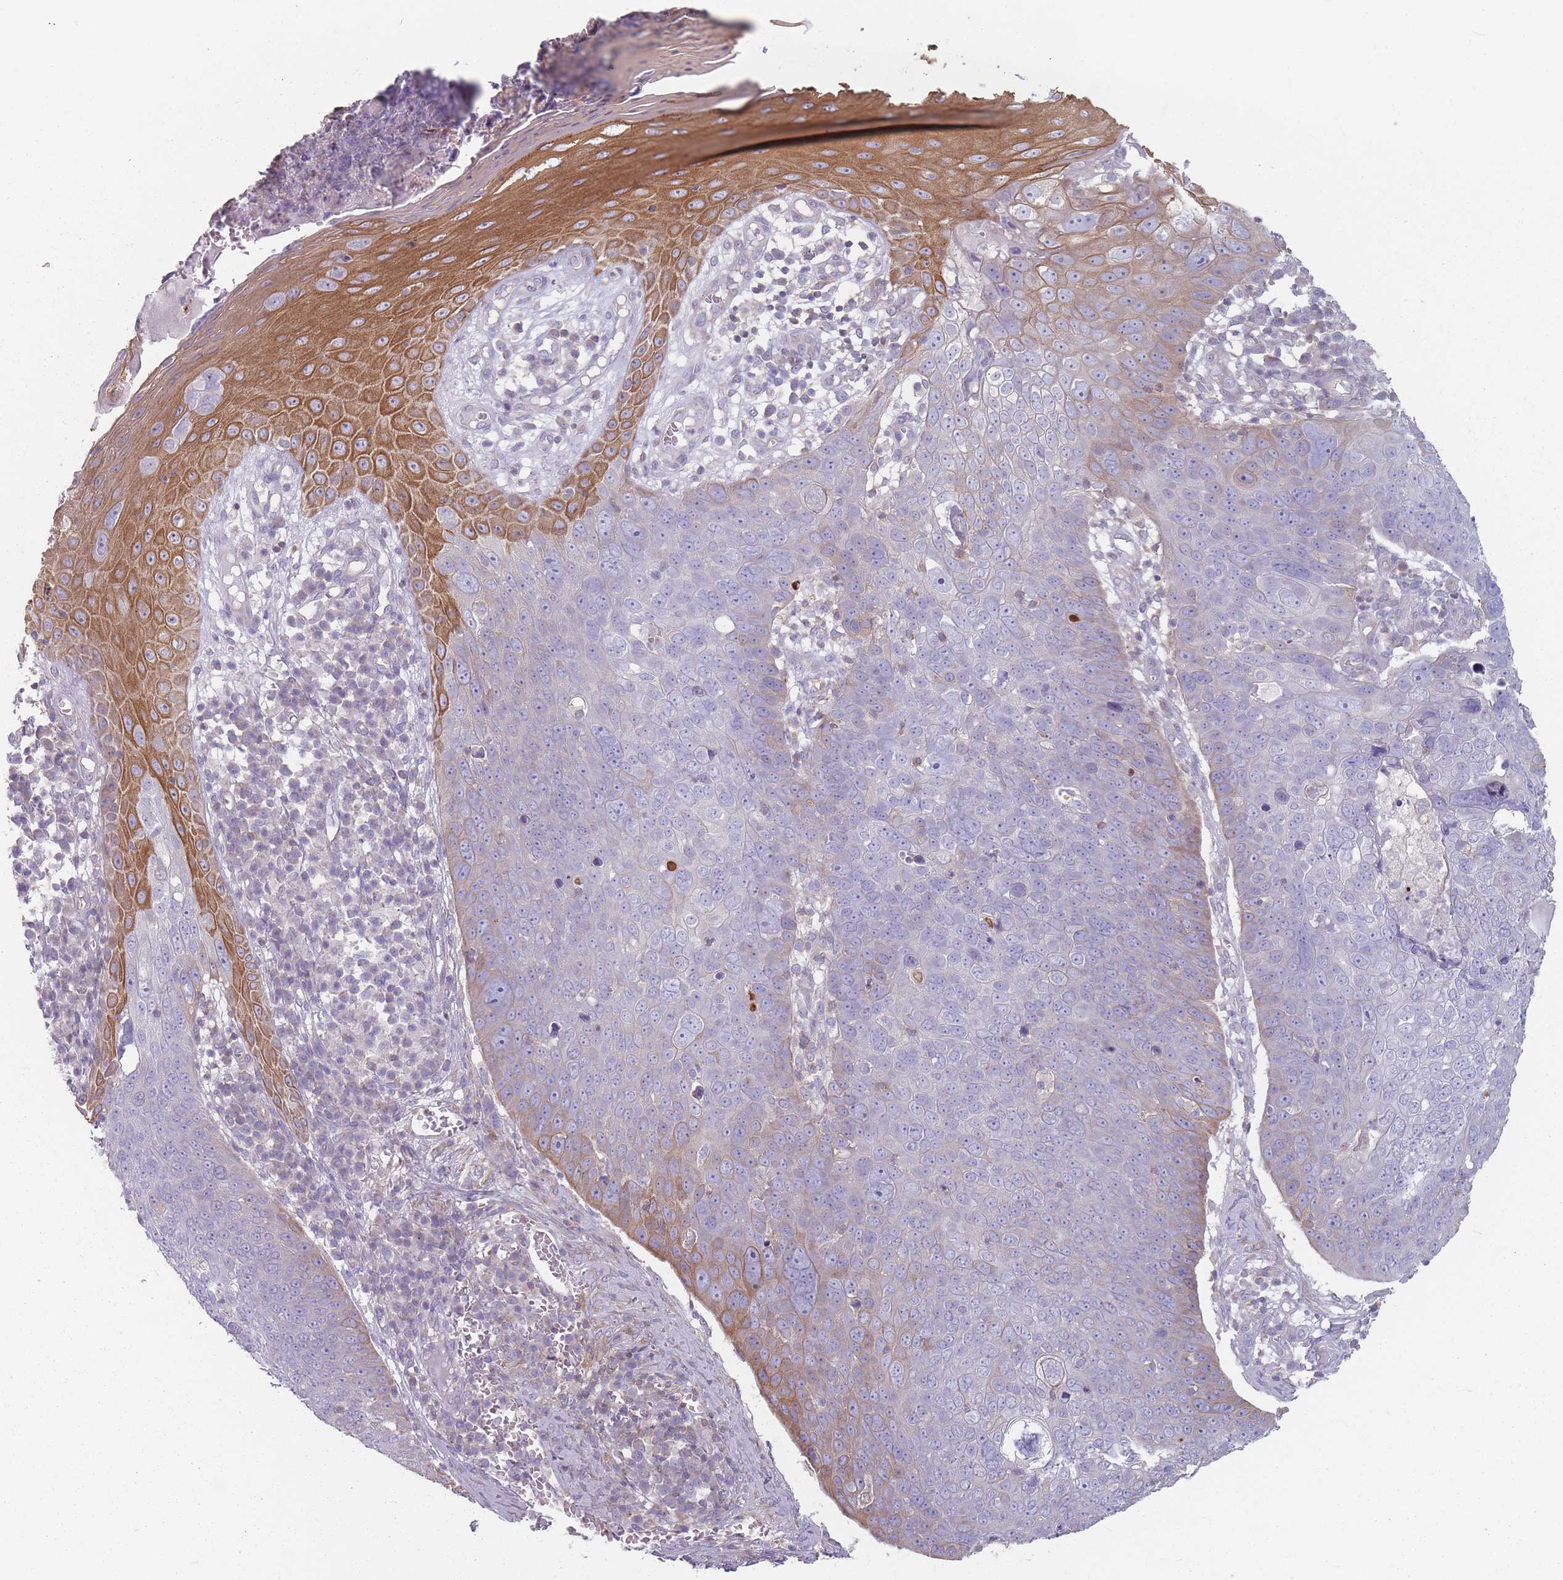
{"staining": {"intensity": "moderate", "quantity": "<25%", "location": "cytoplasmic/membranous"}, "tissue": "skin cancer", "cell_type": "Tumor cells", "image_type": "cancer", "snomed": [{"axis": "morphology", "description": "Squamous cell carcinoma, NOS"}, {"axis": "topography", "description": "Skin"}], "caption": "IHC micrograph of human skin cancer (squamous cell carcinoma) stained for a protein (brown), which reveals low levels of moderate cytoplasmic/membranous expression in about <25% of tumor cells.", "gene": "HSBP1L1", "patient": {"sex": "male", "age": 71}}